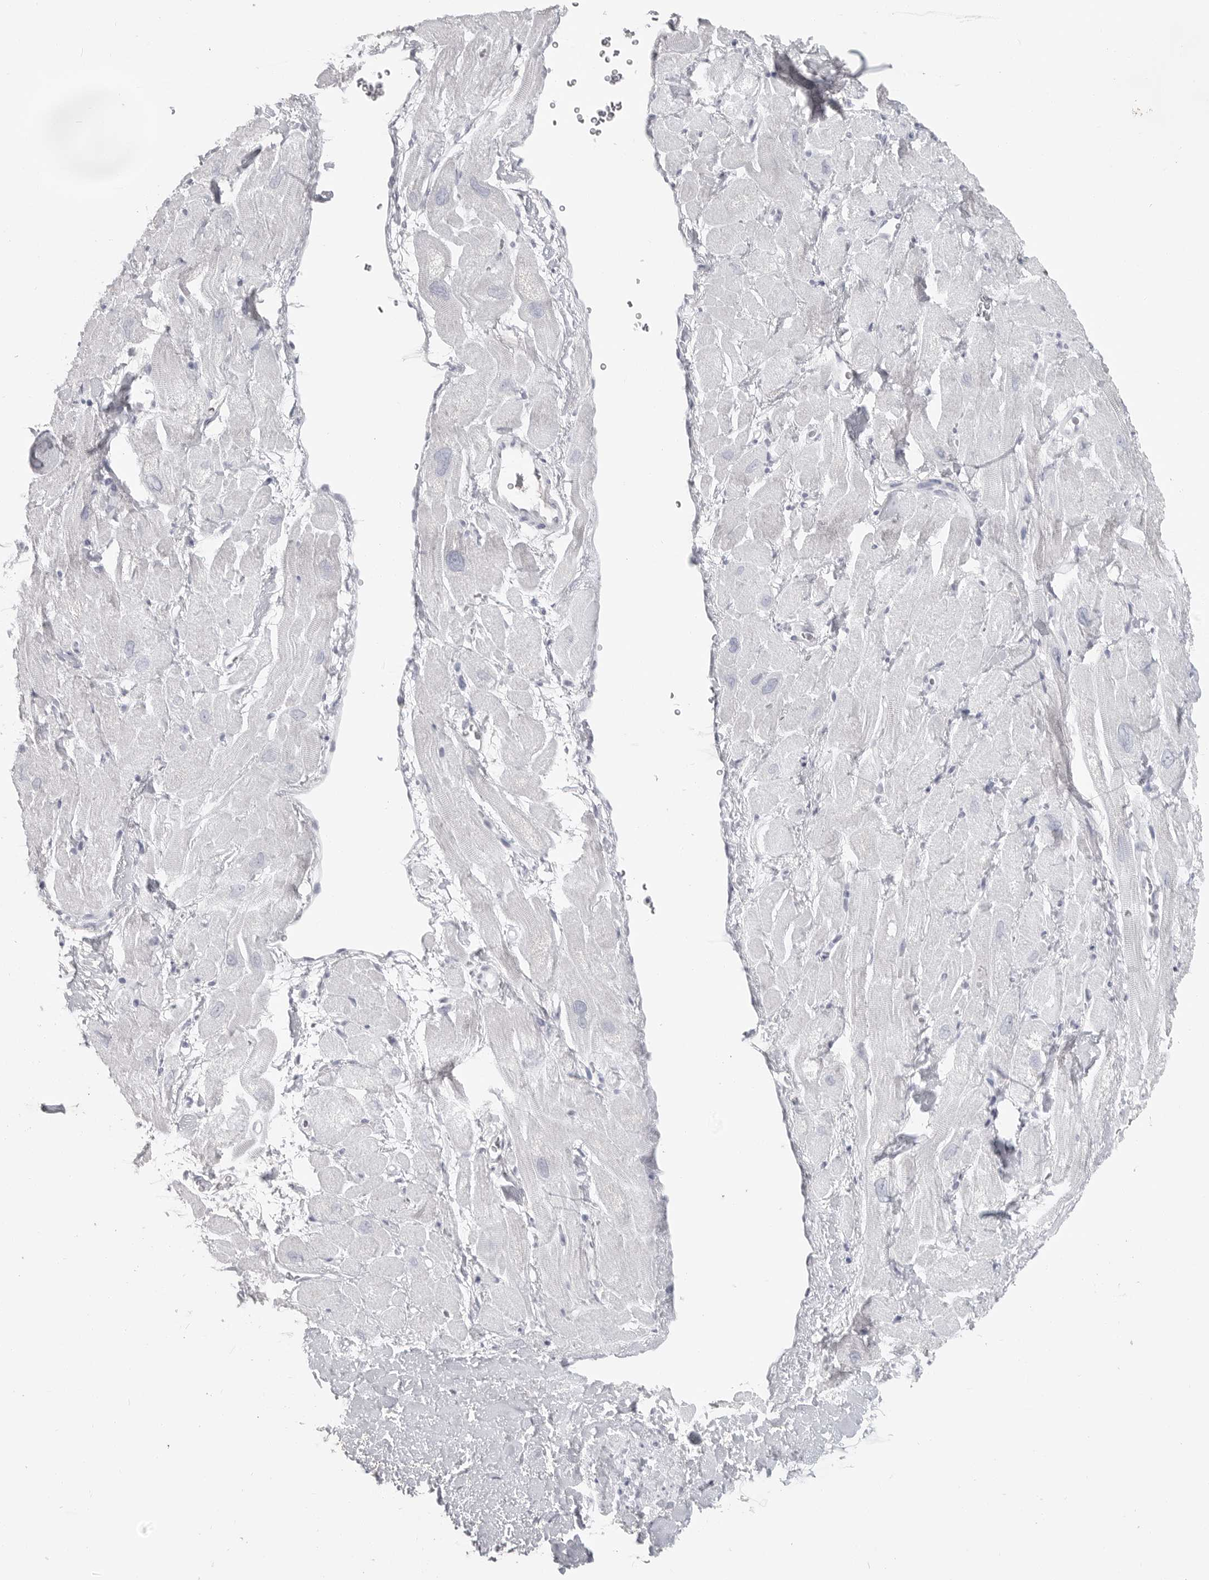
{"staining": {"intensity": "negative", "quantity": "none", "location": "none"}, "tissue": "heart muscle", "cell_type": "Cardiomyocytes", "image_type": "normal", "snomed": [{"axis": "morphology", "description": "Normal tissue, NOS"}, {"axis": "topography", "description": "Heart"}], "caption": "The image demonstrates no staining of cardiomyocytes in unremarkable heart muscle. Nuclei are stained in blue.", "gene": "LY6D", "patient": {"sex": "male", "age": 49}}